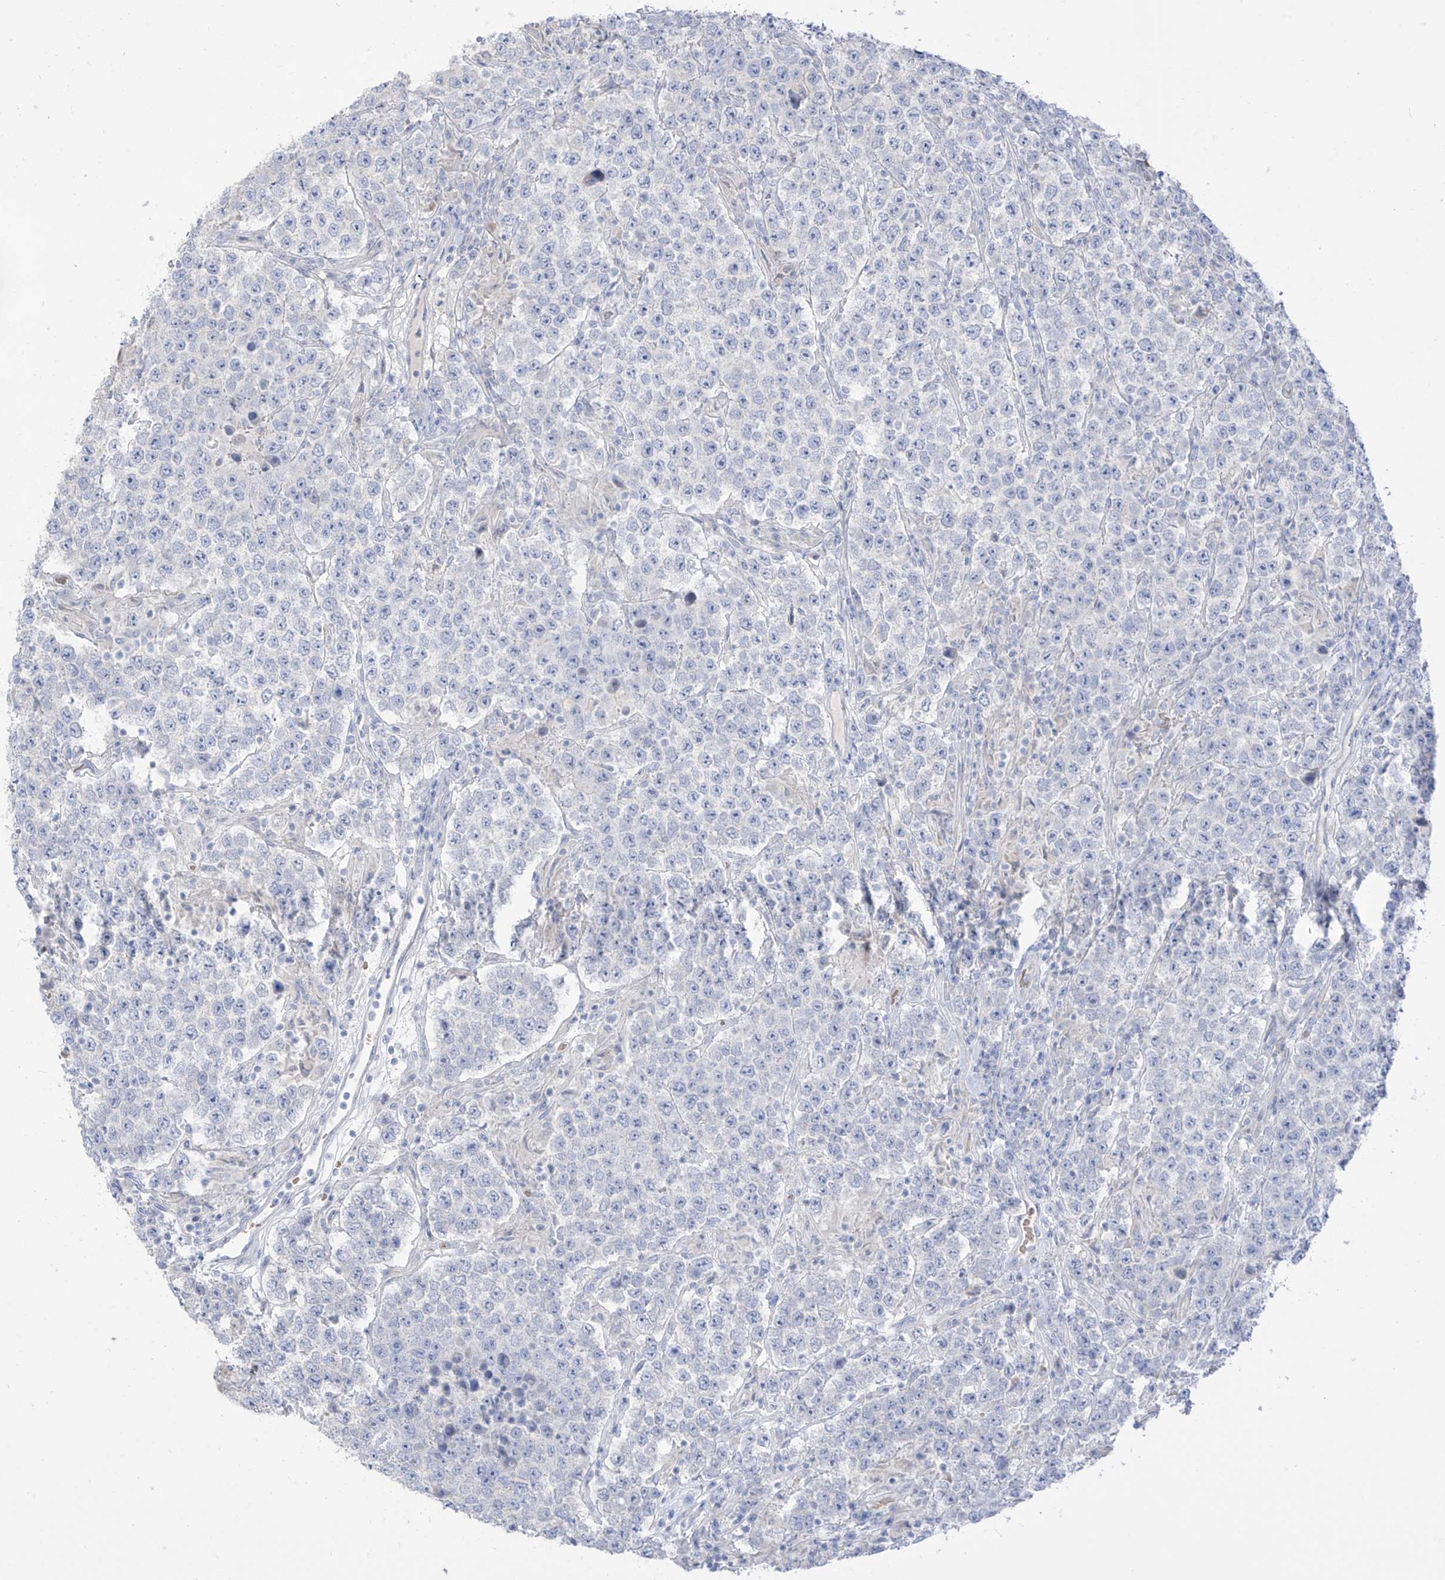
{"staining": {"intensity": "negative", "quantity": "none", "location": "none"}, "tissue": "testis cancer", "cell_type": "Tumor cells", "image_type": "cancer", "snomed": [{"axis": "morphology", "description": "Normal tissue, NOS"}, {"axis": "morphology", "description": "Urothelial carcinoma, High grade"}, {"axis": "morphology", "description": "Seminoma, NOS"}, {"axis": "morphology", "description": "Carcinoma, Embryonal, NOS"}, {"axis": "topography", "description": "Urinary bladder"}, {"axis": "topography", "description": "Testis"}], "caption": "Tumor cells are negative for brown protein staining in testis cancer (seminoma).", "gene": "ASPRV1", "patient": {"sex": "male", "age": 41}}